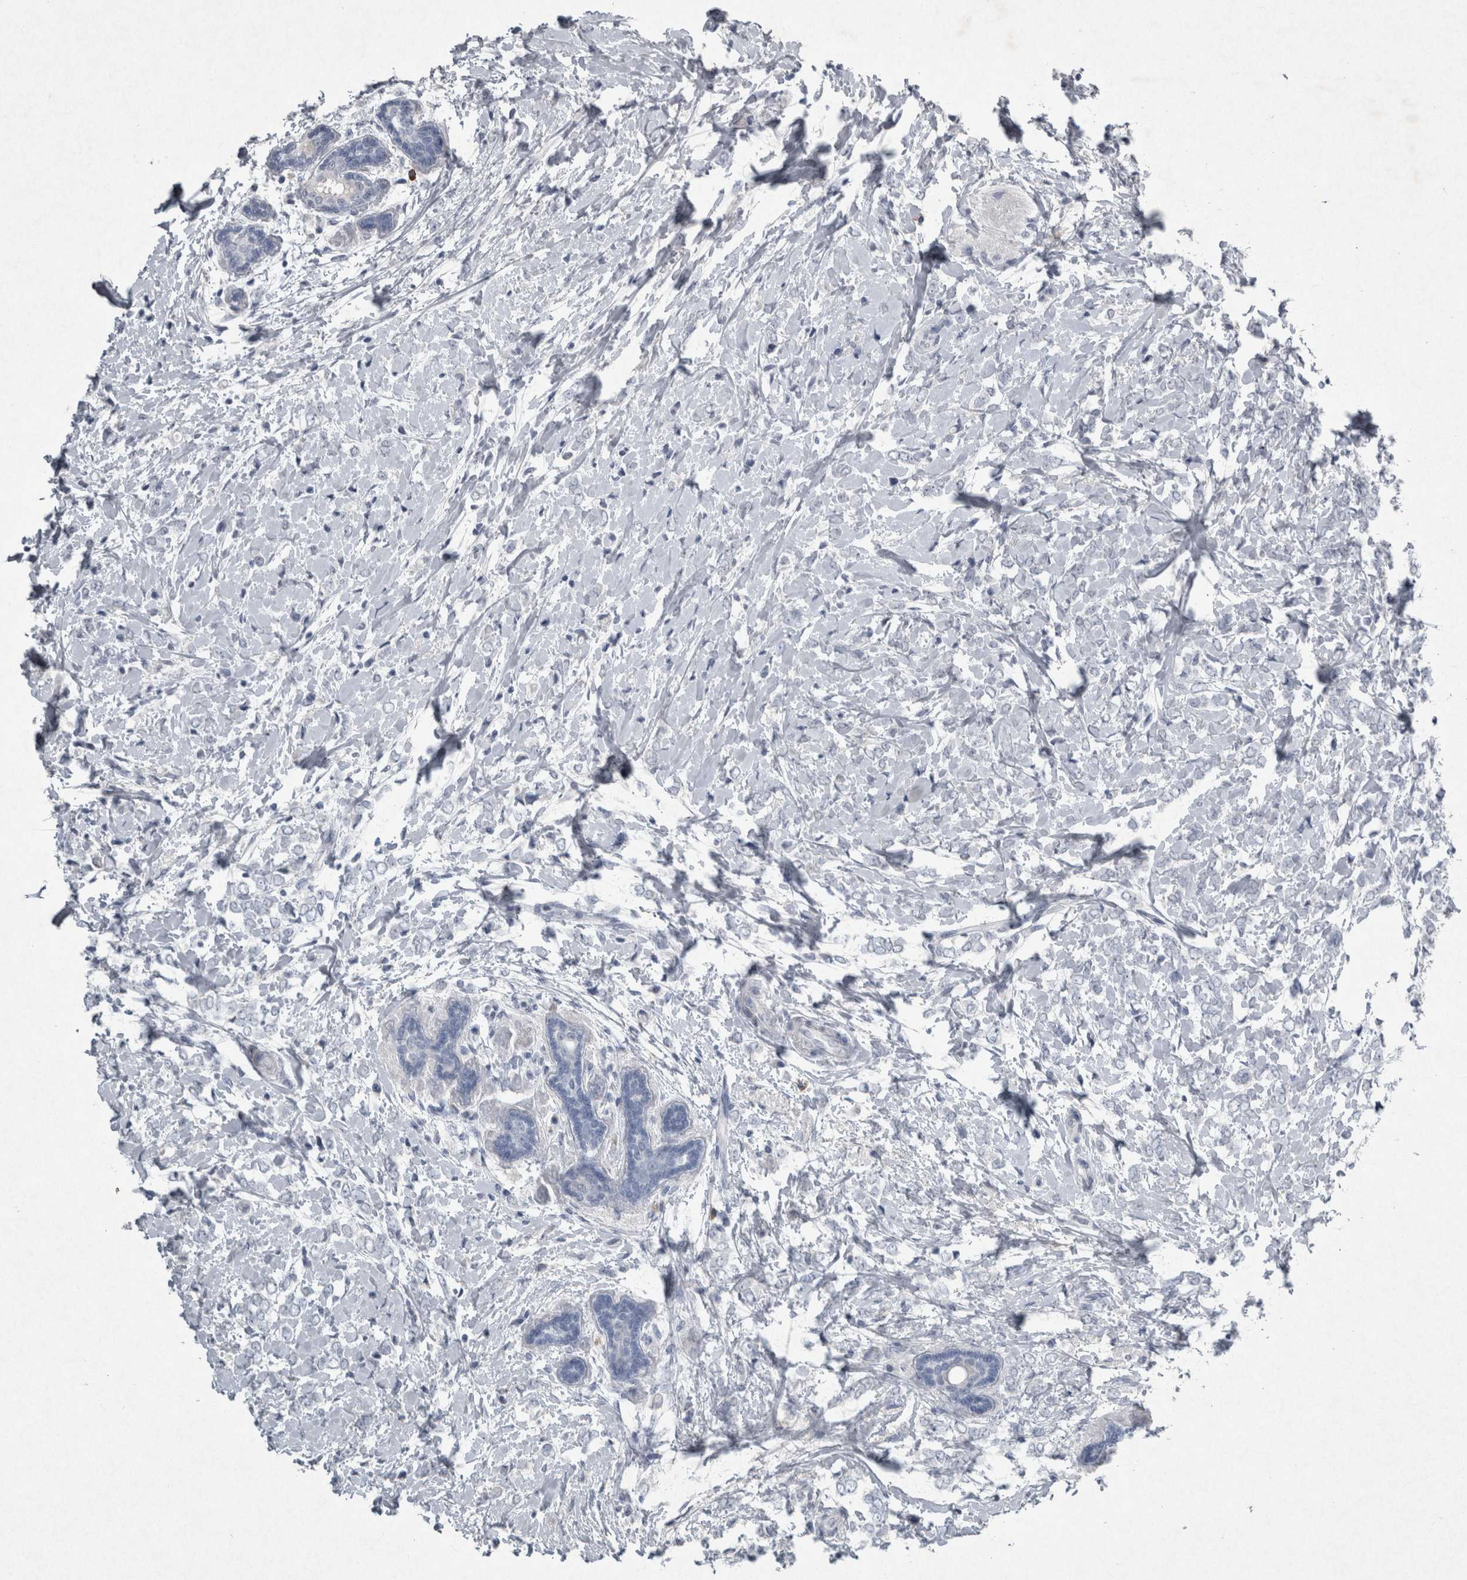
{"staining": {"intensity": "negative", "quantity": "none", "location": "none"}, "tissue": "breast cancer", "cell_type": "Tumor cells", "image_type": "cancer", "snomed": [{"axis": "morphology", "description": "Normal tissue, NOS"}, {"axis": "morphology", "description": "Lobular carcinoma"}, {"axis": "topography", "description": "Breast"}], "caption": "Tumor cells show no significant staining in lobular carcinoma (breast).", "gene": "PDX1", "patient": {"sex": "female", "age": 47}}